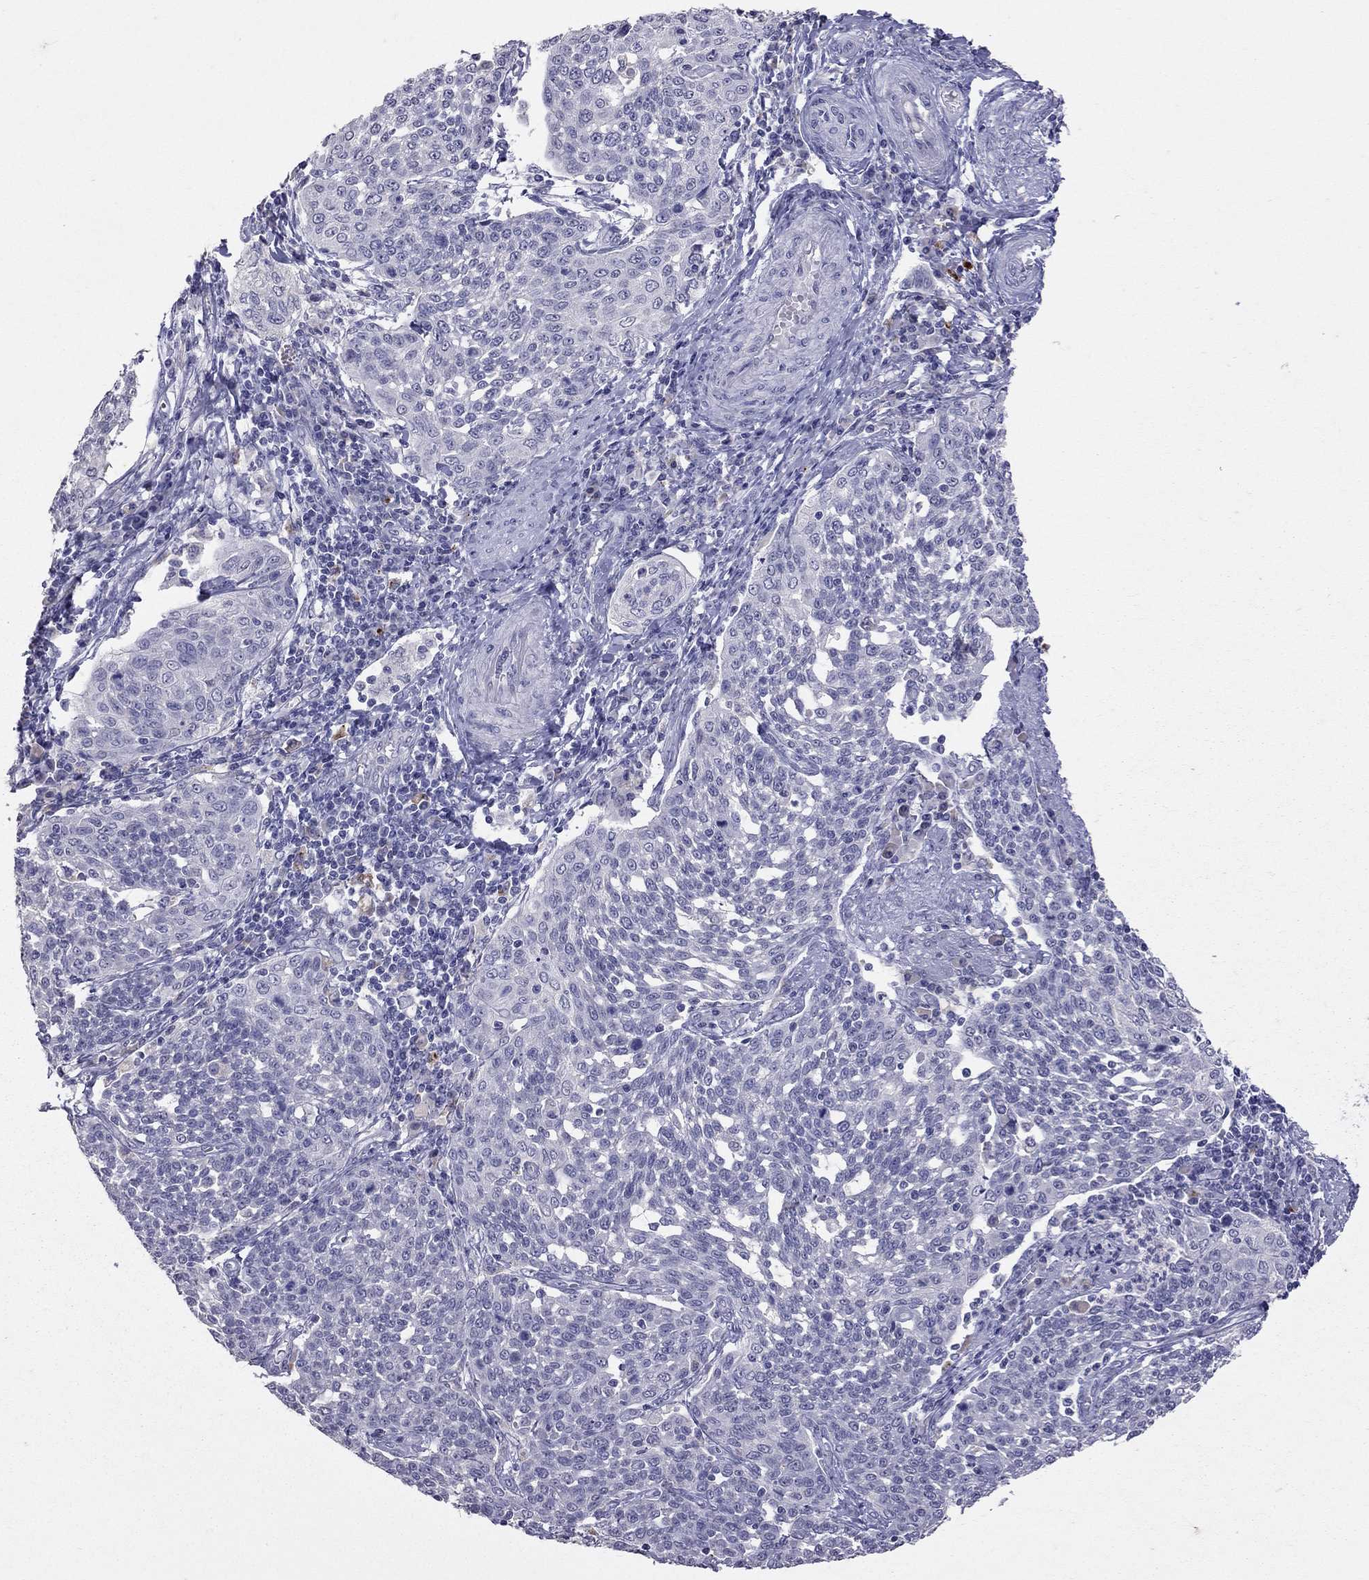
{"staining": {"intensity": "negative", "quantity": "none", "location": "none"}, "tissue": "cervical cancer", "cell_type": "Tumor cells", "image_type": "cancer", "snomed": [{"axis": "morphology", "description": "Squamous cell carcinoma, NOS"}, {"axis": "topography", "description": "Cervix"}], "caption": "Immunohistochemistry (IHC) micrograph of neoplastic tissue: cervical squamous cell carcinoma stained with DAB exhibits no significant protein staining in tumor cells.", "gene": "SLAMF1", "patient": {"sex": "female", "age": 34}}